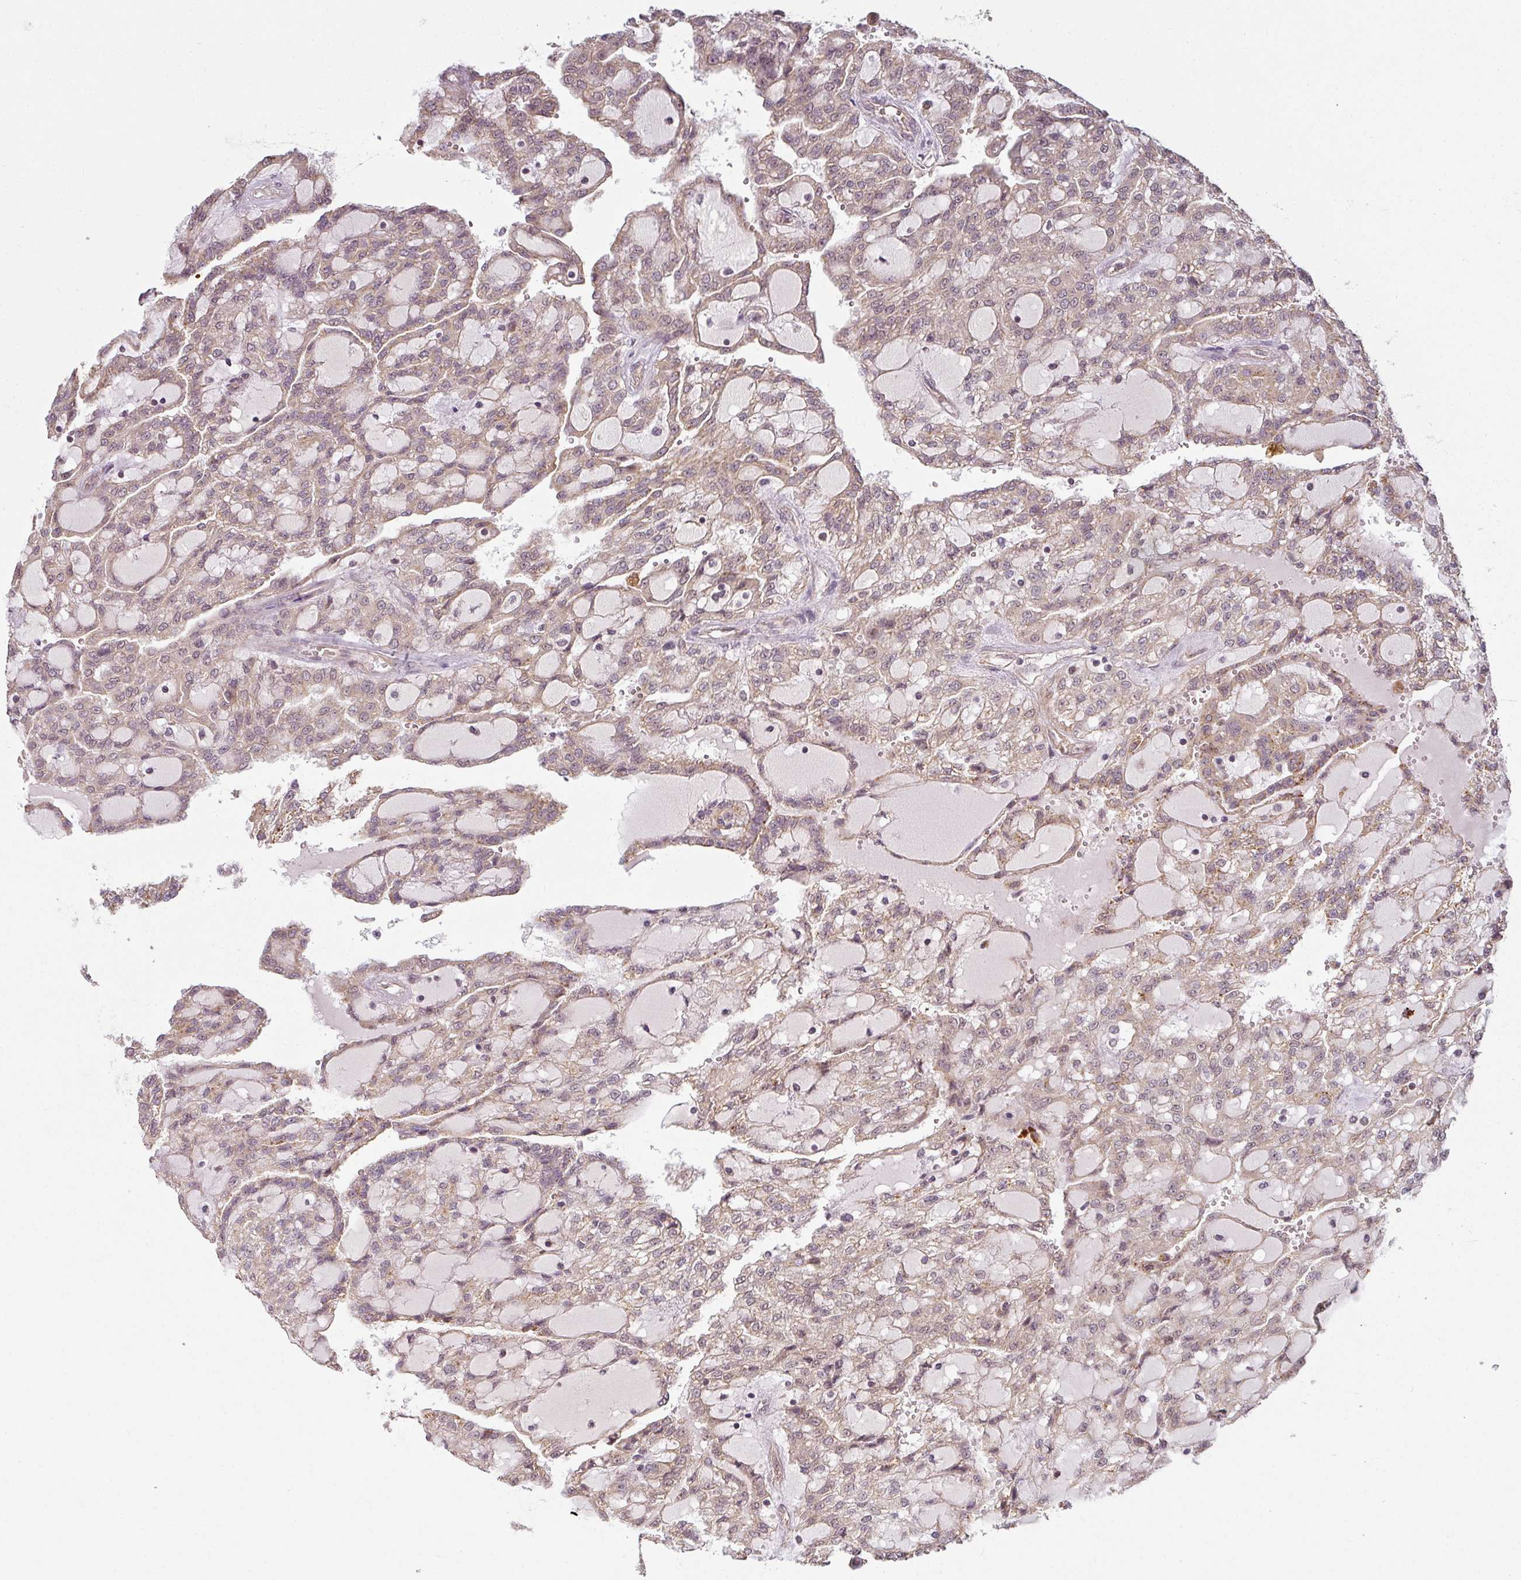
{"staining": {"intensity": "weak", "quantity": "25%-75%", "location": "cytoplasmic/membranous"}, "tissue": "renal cancer", "cell_type": "Tumor cells", "image_type": "cancer", "snomed": [{"axis": "morphology", "description": "Adenocarcinoma, NOS"}, {"axis": "topography", "description": "Kidney"}], "caption": "Renal cancer stained with immunohistochemistry reveals weak cytoplasmic/membranous positivity in about 25%-75% of tumor cells.", "gene": "DIMT1", "patient": {"sex": "male", "age": 63}}